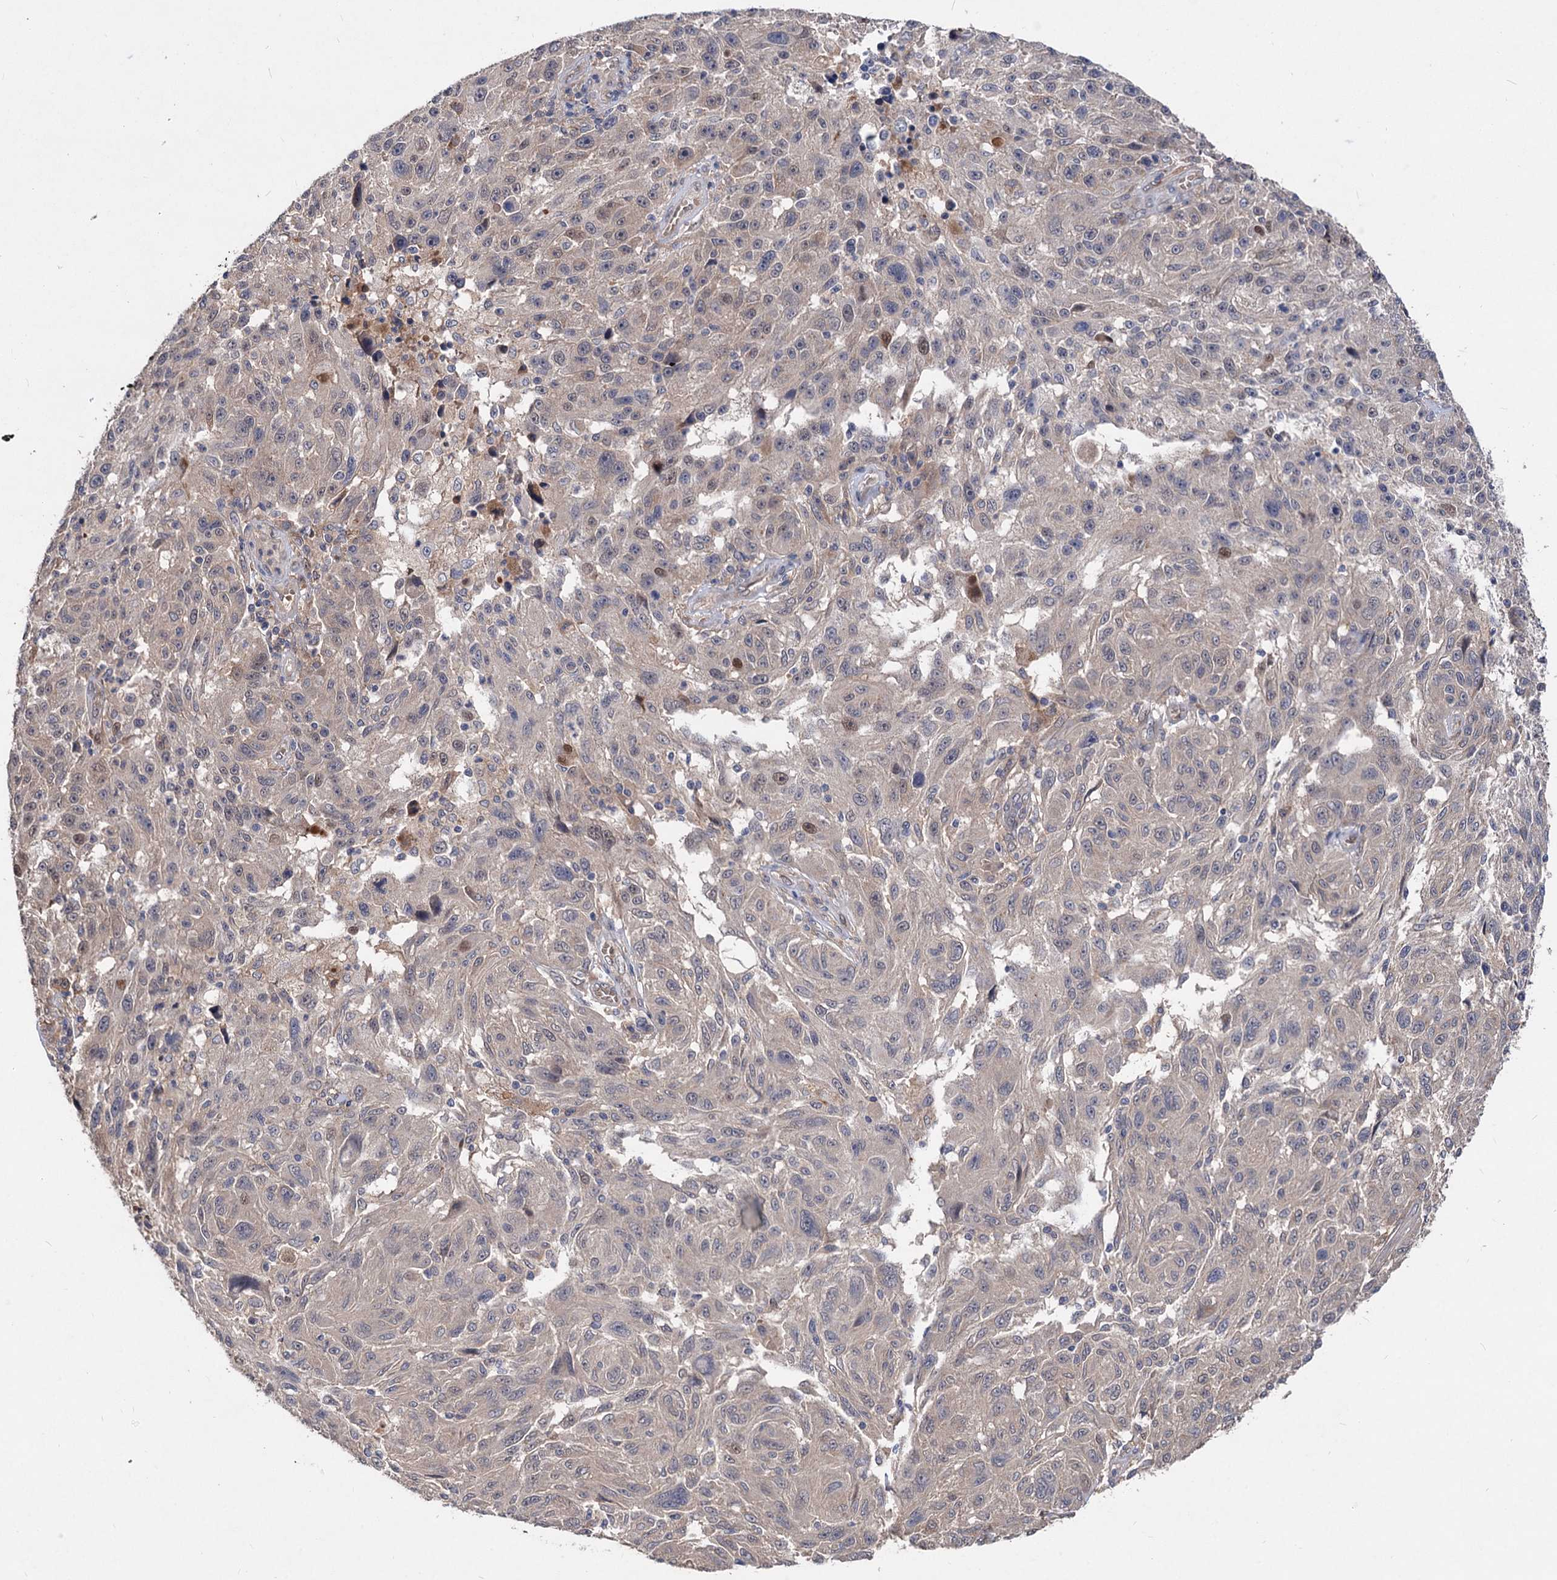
{"staining": {"intensity": "weak", "quantity": "25%-75%", "location": "nuclear"}, "tissue": "melanoma", "cell_type": "Tumor cells", "image_type": "cancer", "snomed": [{"axis": "morphology", "description": "Malignant melanoma, NOS"}, {"axis": "topography", "description": "Skin"}], "caption": "Human malignant melanoma stained with a brown dye shows weak nuclear positive positivity in approximately 25%-75% of tumor cells.", "gene": "NUDCD2", "patient": {"sex": "male", "age": 53}}